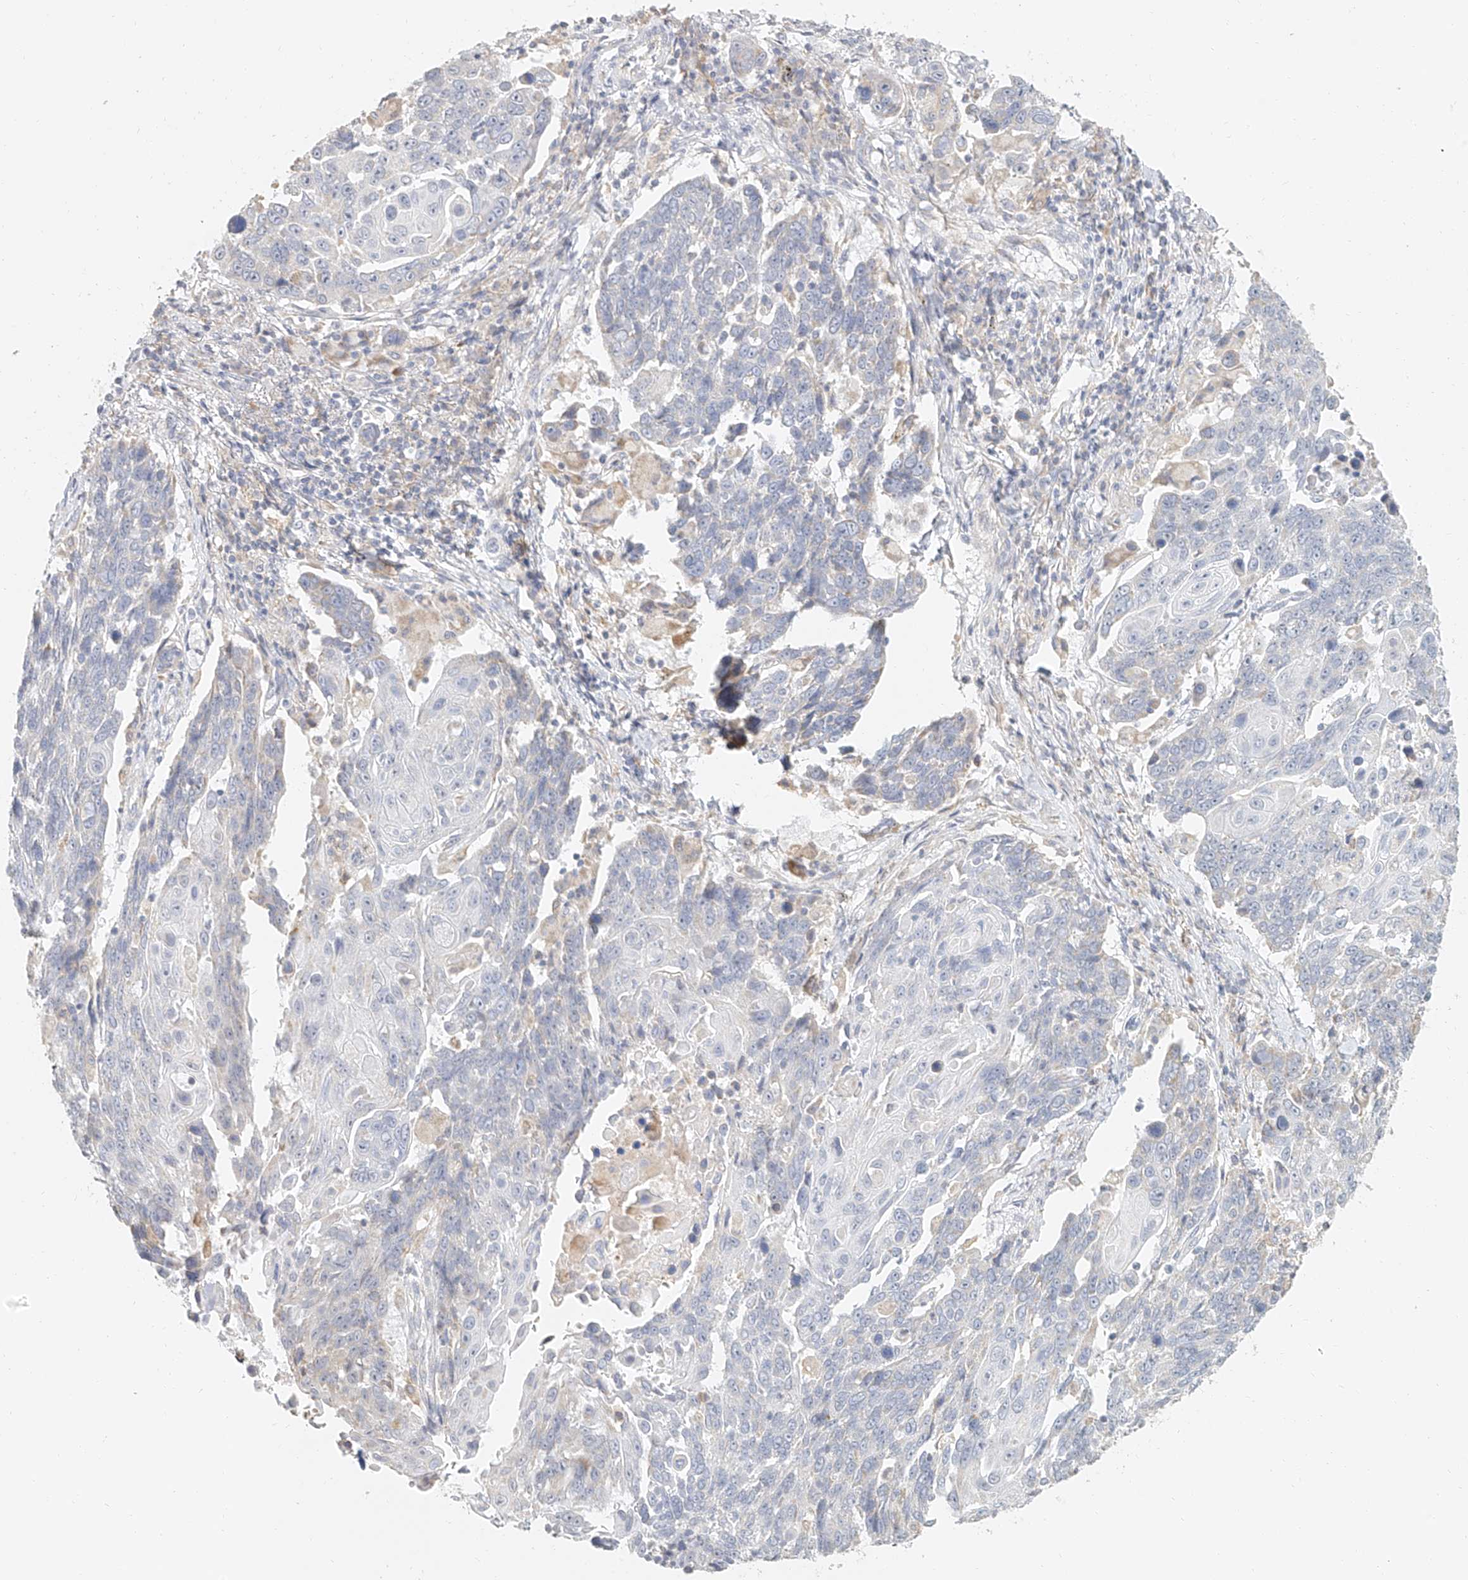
{"staining": {"intensity": "negative", "quantity": "none", "location": "none"}, "tissue": "lung cancer", "cell_type": "Tumor cells", "image_type": "cancer", "snomed": [{"axis": "morphology", "description": "Squamous cell carcinoma, NOS"}, {"axis": "topography", "description": "Lung"}], "caption": "Immunohistochemistry of lung cancer (squamous cell carcinoma) reveals no positivity in tumor cells. (DAB (3,3'-diaminobenzidine) immunohistochemistry (IHC), high magnification).", "gene": "CXorf58", "patient": {"sex": "male", "age": 66}}